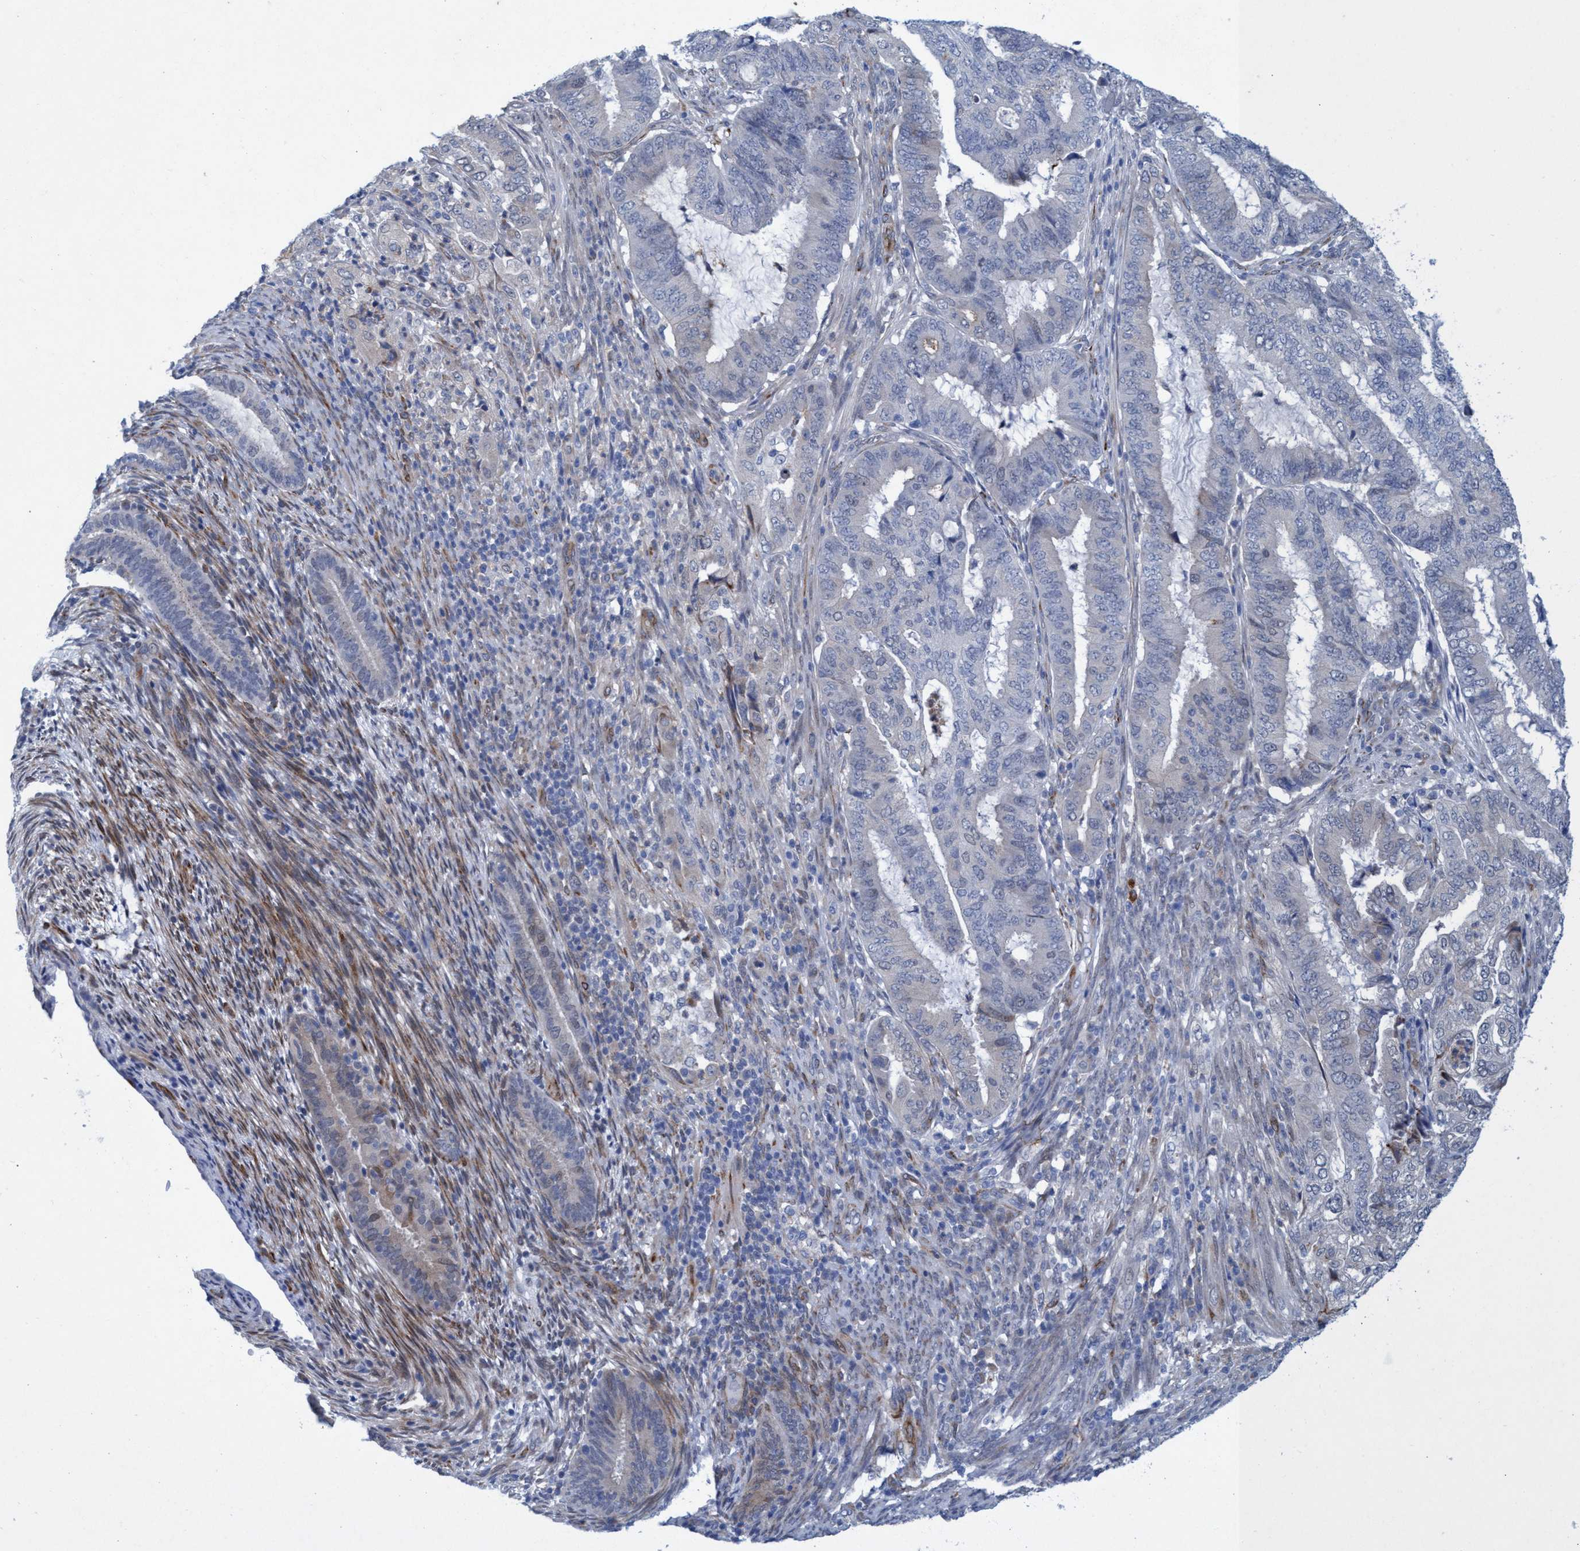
{"staining": {"intensity": "negative", "quantity": "none", "location": "none"}, "tissue": "endometrial cancer", "cell_type": "Tumor cells", "image_type": "cancer", "snomed": [{"axis": "morphology", "description": "Adenocarcinoma, NOS"}, {"axis": "topography", "description": "Endometrium"}], "caption": "A histopathology image of human endometrial cancer (adenocarcinoma) is negative for staining in tumor cells. (Immunohistochemistry, brightfield microscopy, high magnification).", "gene": "SLC43A2", "patient": {"sex": "female", "age": 51}}